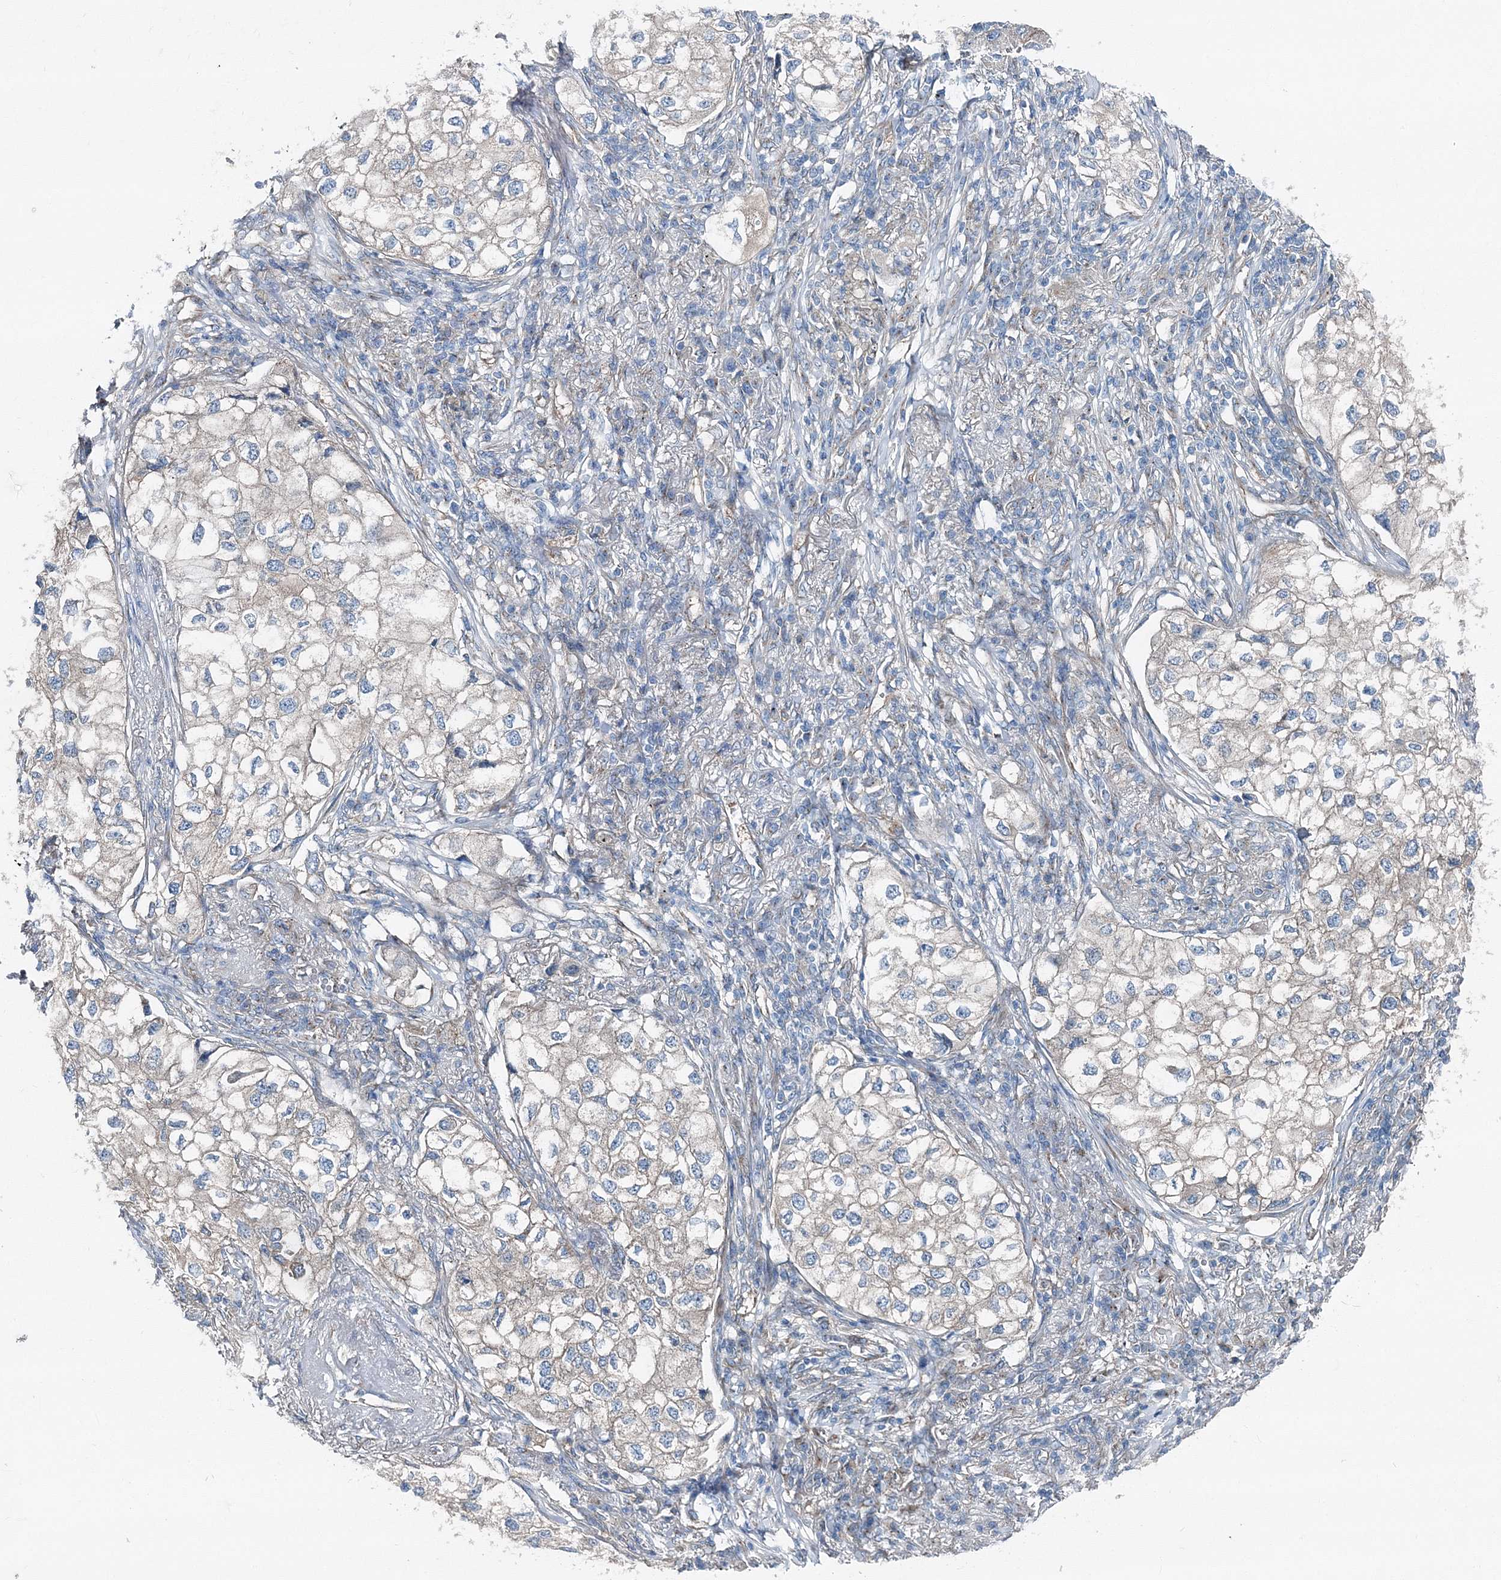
{"staining": {"intensity": "weak", "quantity": "<25%", "location": "cytoplasmic/membranous"}, "tissue": "lung cancer", "cell_type": "Tumor cells", "image_type": "cancer", "snomed": [{"axis": "morphology", "description": "Adenocarcinoma, NOS"}, {"axis": "topography", "description": "Lung"}], "caption": "There is no significant expression in tumor cells of lung cancer. (DAB (3,3'-diaminobenzidine) immunohistochemistry (IHC) visualized using brightfield microscopy, high magnification).", "gene": "MPHOSPH9", "patient": {"sex": "male", "age": 63}}